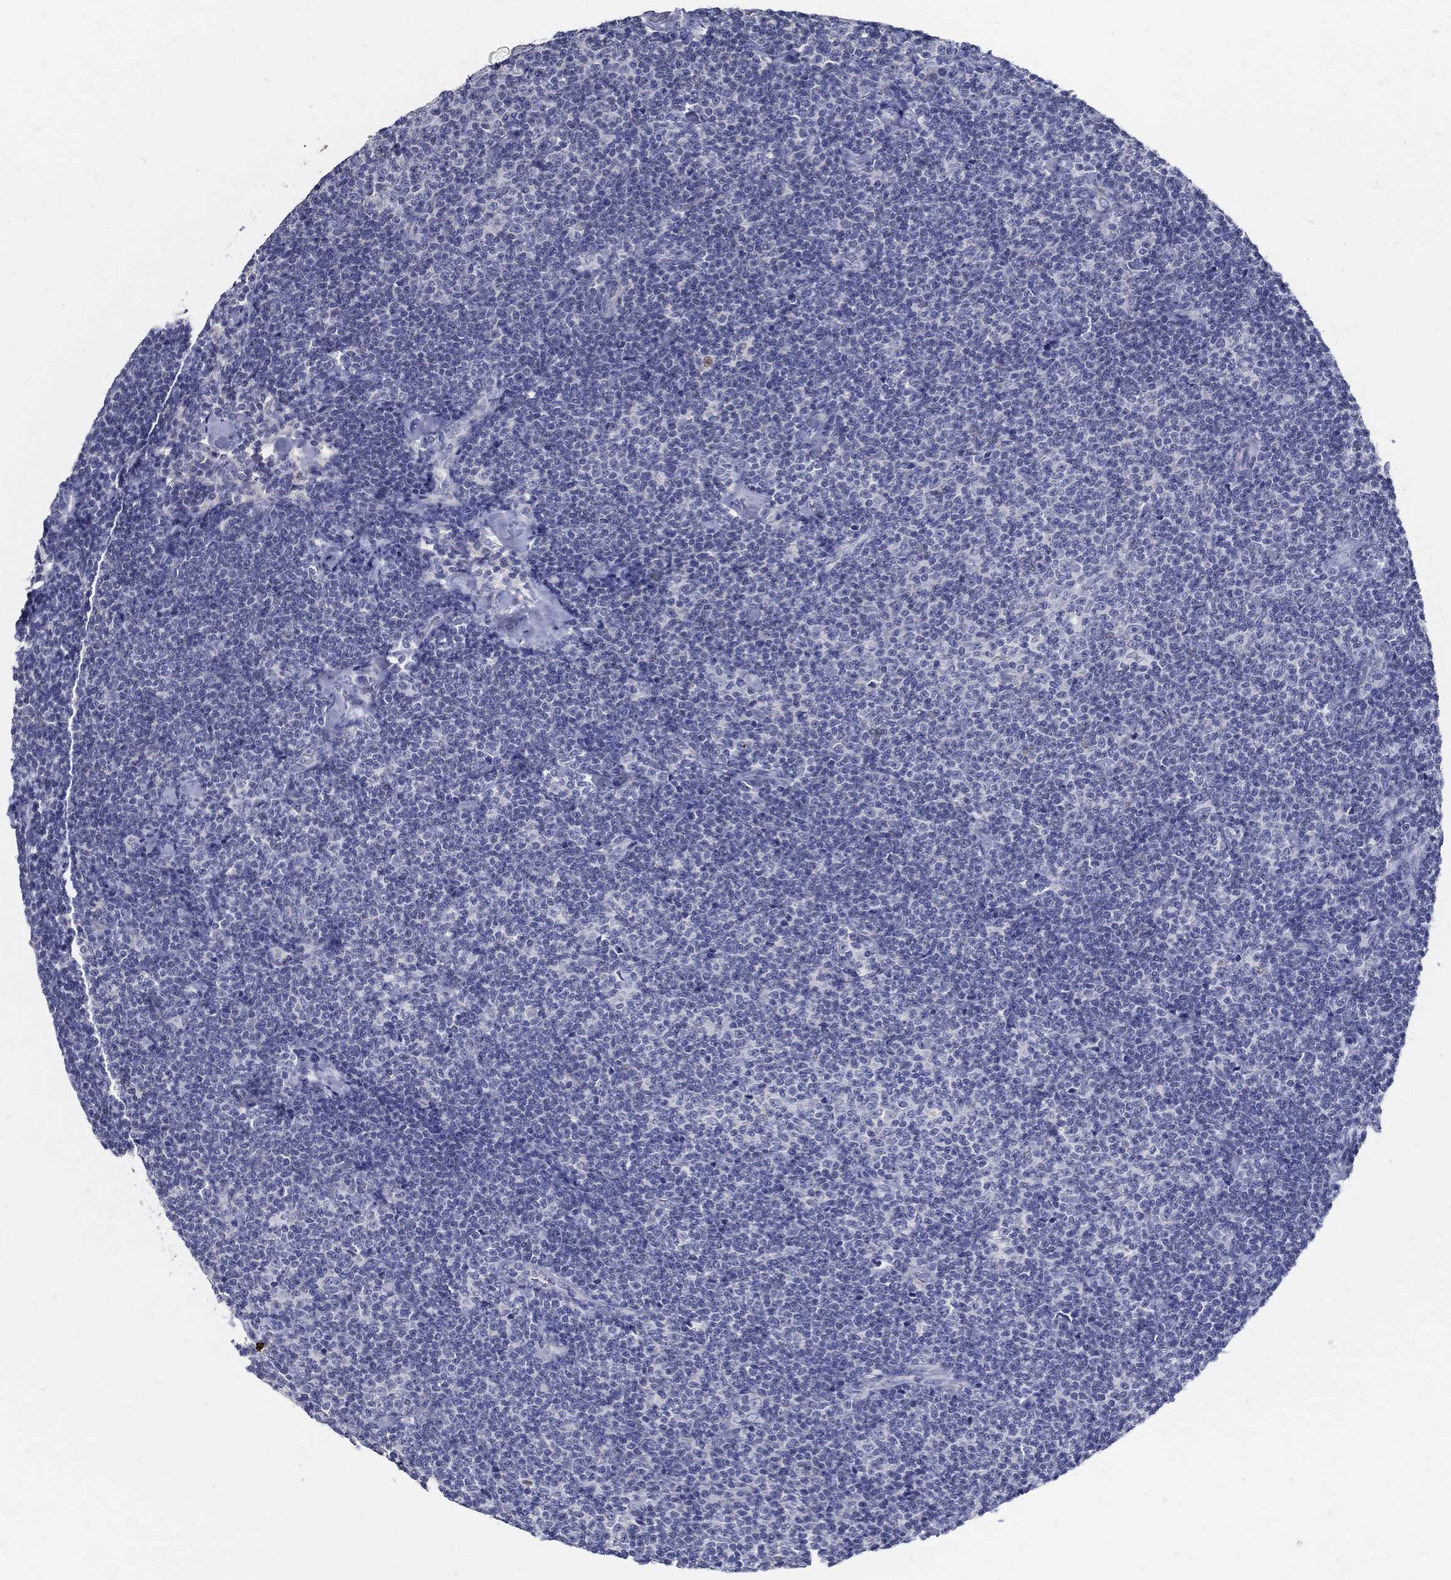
{"staining": {"intensity": "negative", "quantity": "none", "location": "none"}, "tissue": "lymphoma", "cell_type": "Tumor cells", "image_type": "cancer", "snomed": [{"axis": "morphology", "description": "Malignant lymphoma, non-Hodgkin's type, Low grade"}, {"axis": "topography", "description": "Lymph node"}], "caption": "Image shows no significant protein expression in tumor cells of lymphoma.", "gene": "USP29", "patient": {"sex": "male", "age": 81}}